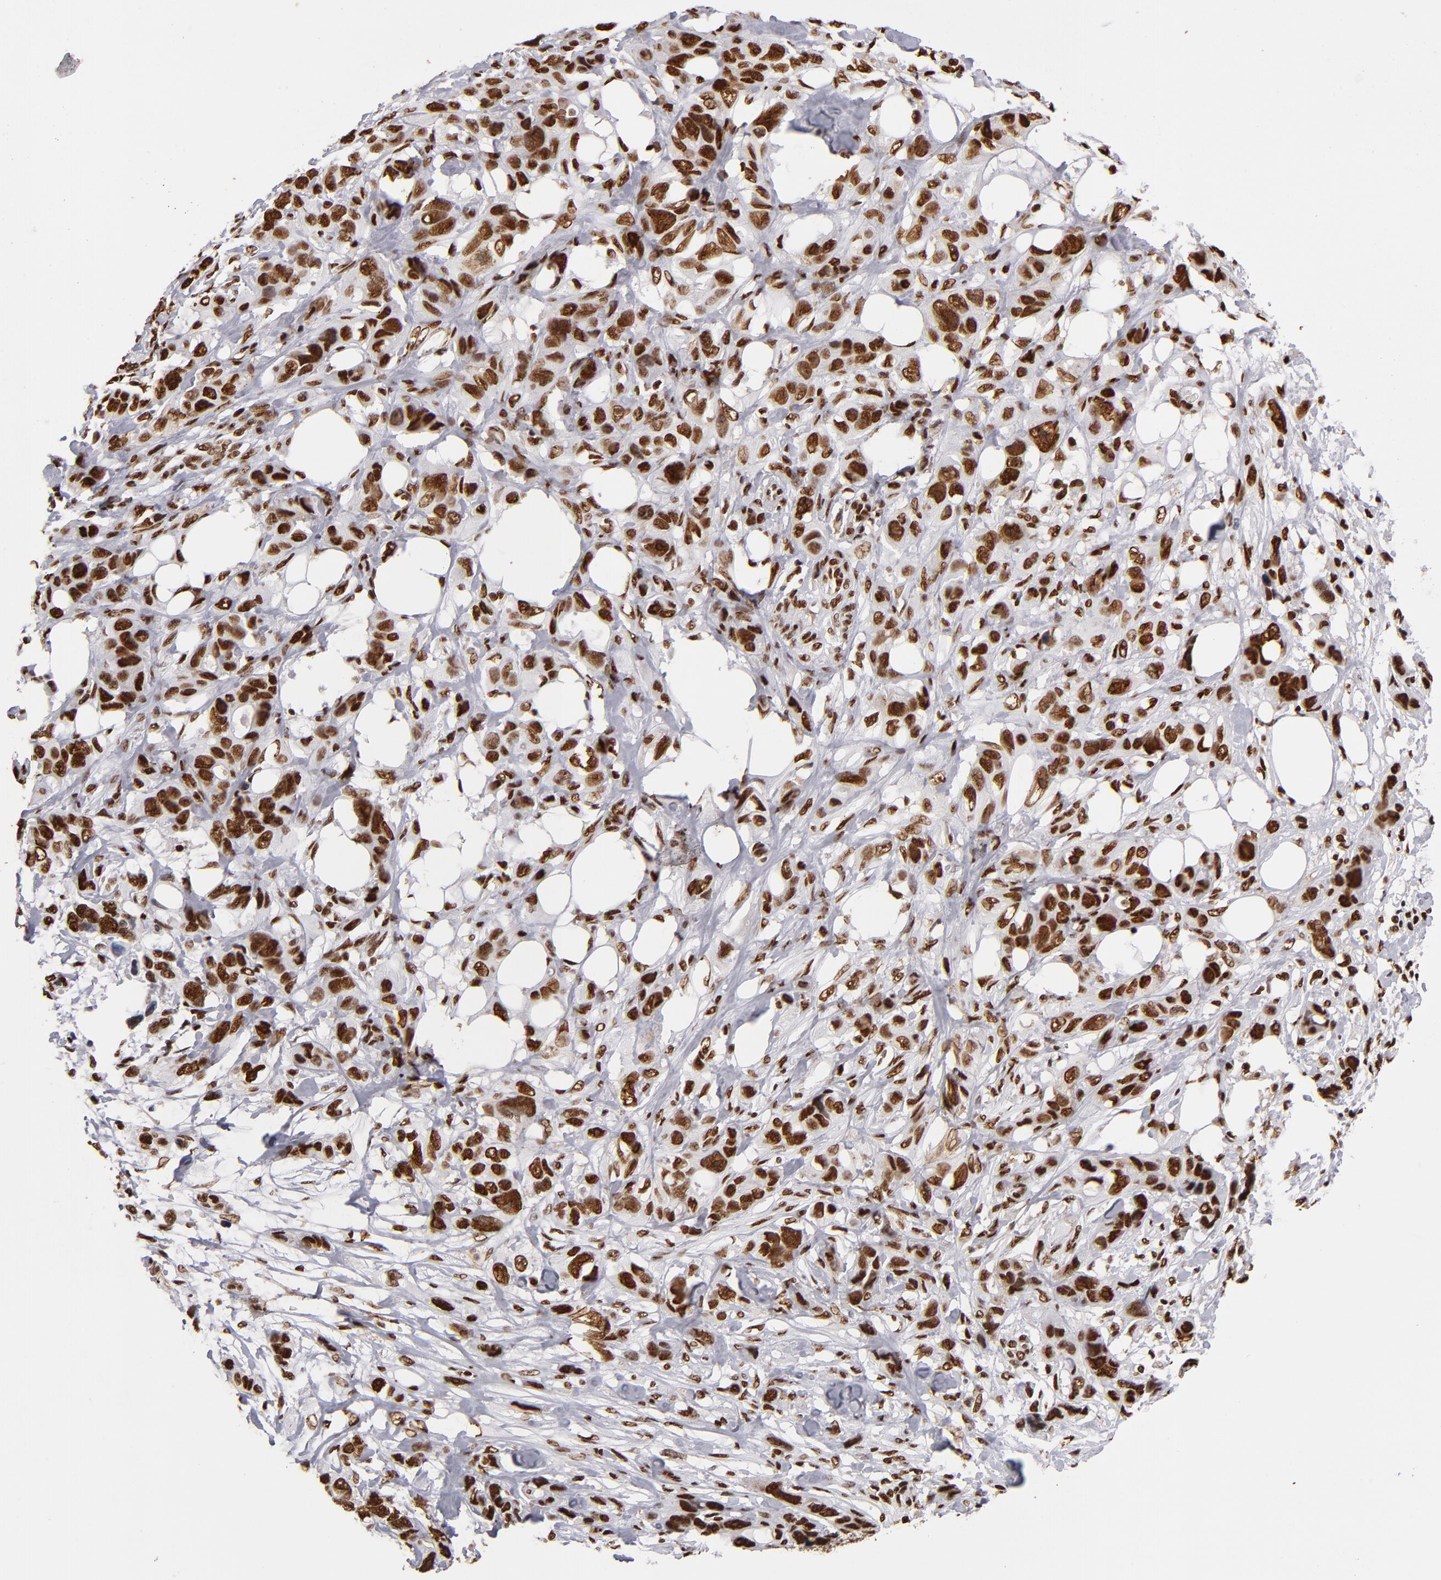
{"staining": {"intensity": "strong", "quantity": ">75%", "location": "nuclear"}, "tissue": "stomach cancer", "cell_type": "Tumor cells", "image_type": "cancer", "snomed": [{"axis": "morphology", "description": "Adenocarcinoma, NOS"}, {"axis": "topography", "description": "Stomach, upper"}], "caption": "A micrograph of human stomach cancer (adenocarcinoma) stained for a protein displays strong nuclear brown staining in tumor cells.", "gene": "MRE11", "patient": {"sex": "male", "age": 47}}